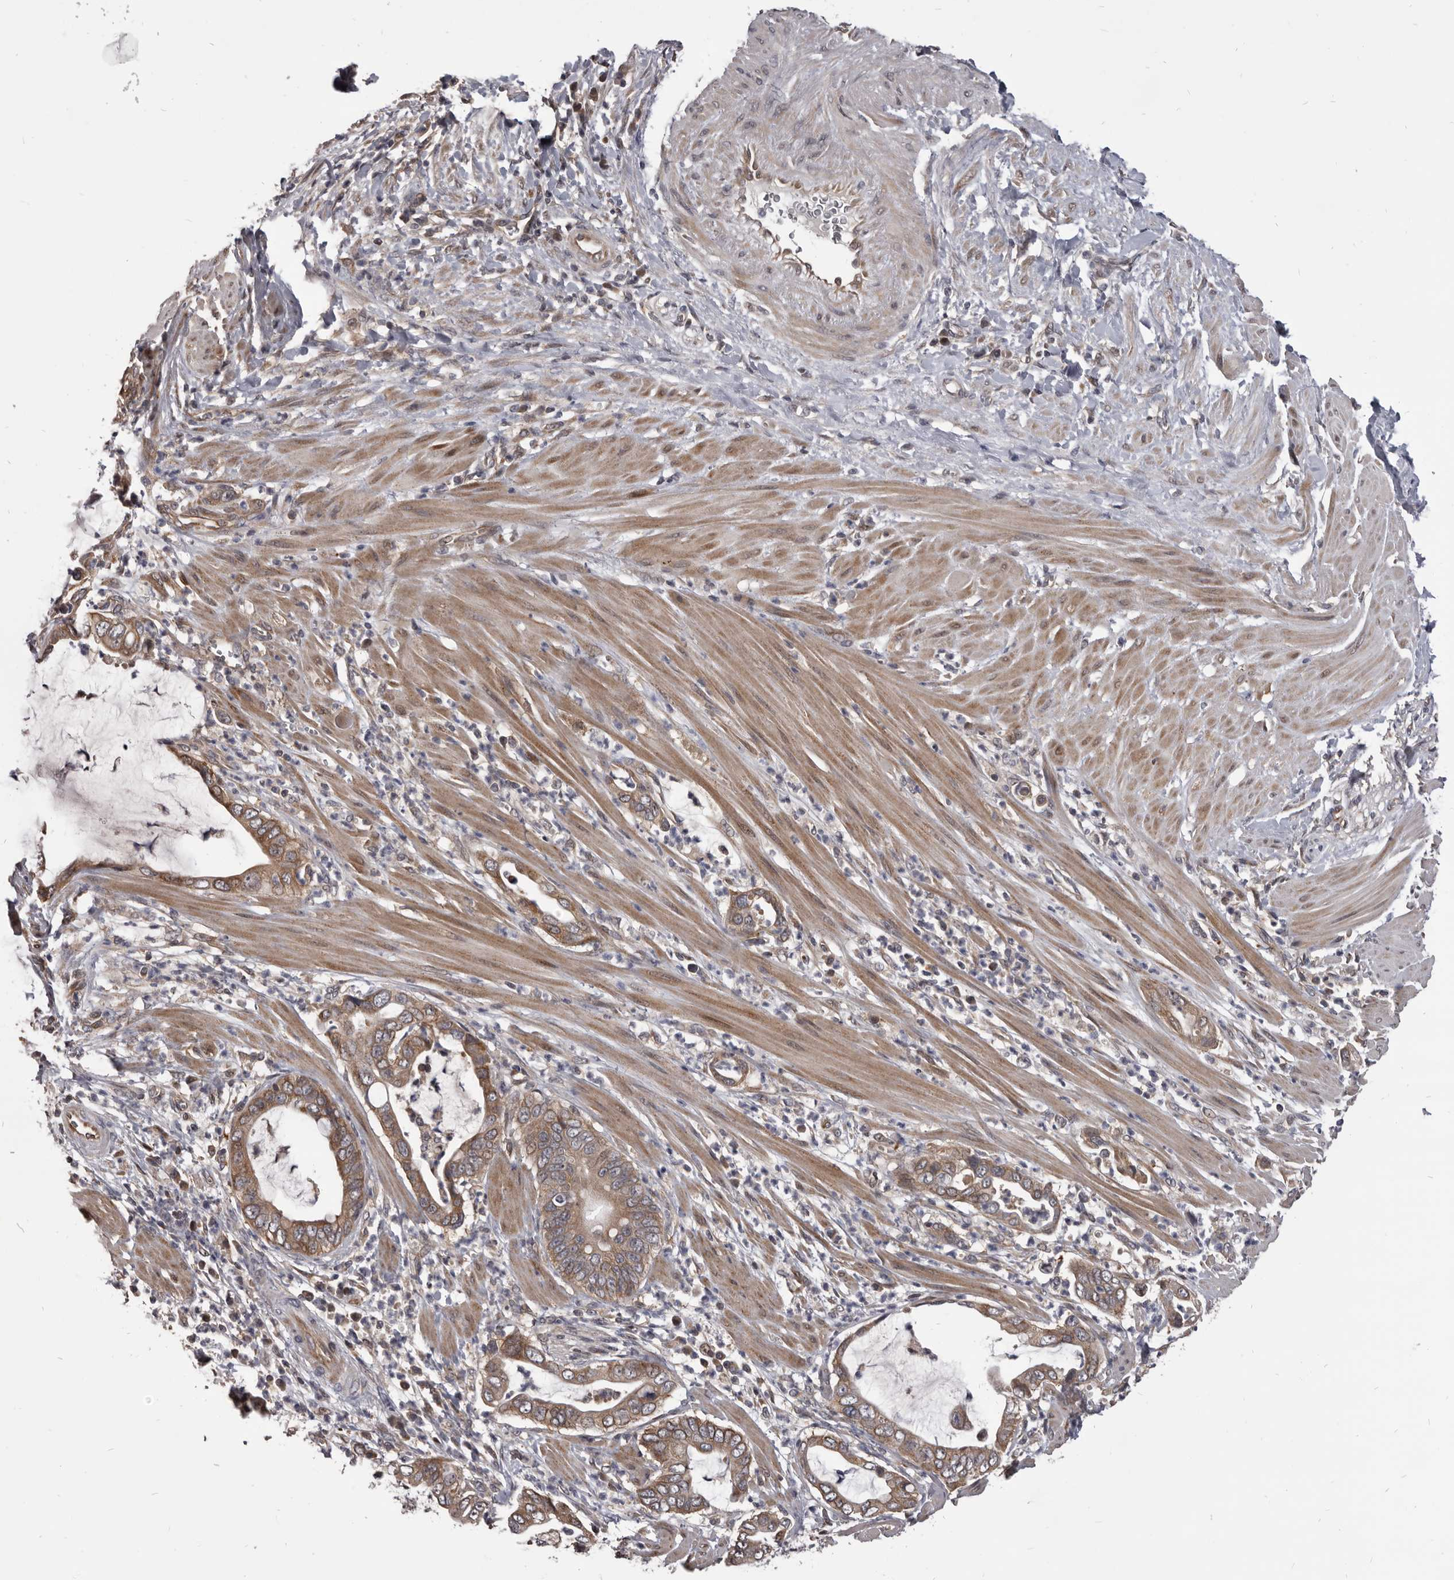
{"staining": {"intensity": "moderate", "quantity": ">75%", "location": "cytoplasmic/membranous"}, "tissue": "pancreatic cancer", "cell_type": "Tumor cells", "image_type": "cancer", "snomed": [{"axis": "morphology", "description": "Adenocarcinoma, NOS"}, {"axis": "topography", "description": "Pancreas"}], "caption": "IHC photomicrograph of neoplastic tissue: human pancreatic adenocarcinoma stained using immunohistochemistry exhibits medium levels of moderate protein expression localized specifically in the cytoplasmic/membranous of tumor cells, appearing as a cytoplasmic/membranous brown color.", "gene": "MAP3K14", "patient": {"sex": "male", "age": 75}}